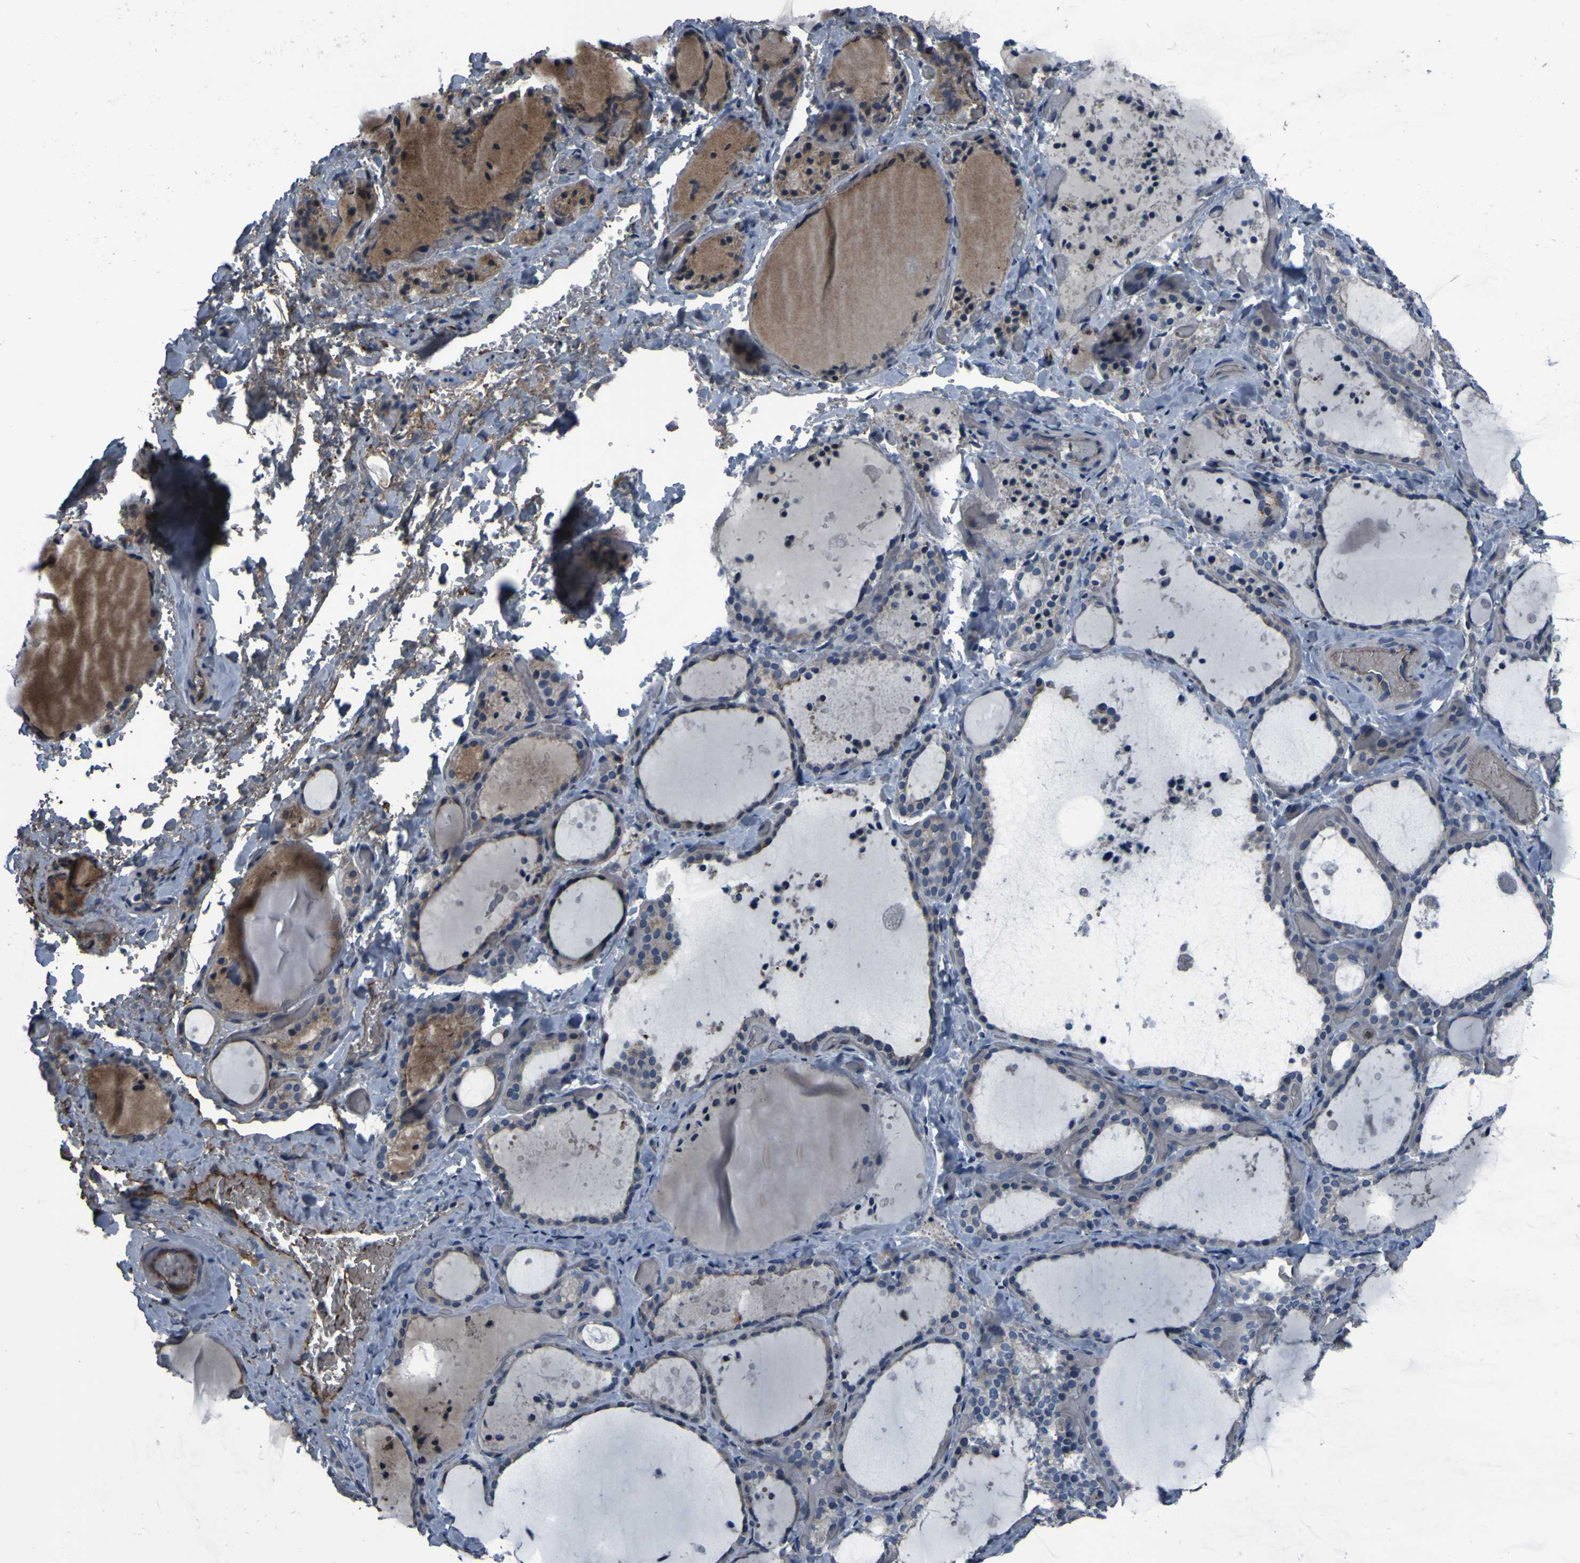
{"staining": {"intensity": "weak", "quantity": "25%-75%", "location": "cytoplasmic/membranous"}, "tissue": "thyroid gland", "cell_type": "Glandular cells", "image_type": "normal", "snomed": [{"axis": "morphology", "description": "Normal tissue, NOS"}, {"axis": "topography", "description": "Thyroid gland"}], "caption": "Protein staining displays weak cytoplasmic/membranous staining in approximately 25%-75% of glandular cells in normal thyroid gland.", "gene": "GRAMD1A", "patient": {"sex": "female", "age": 44}}